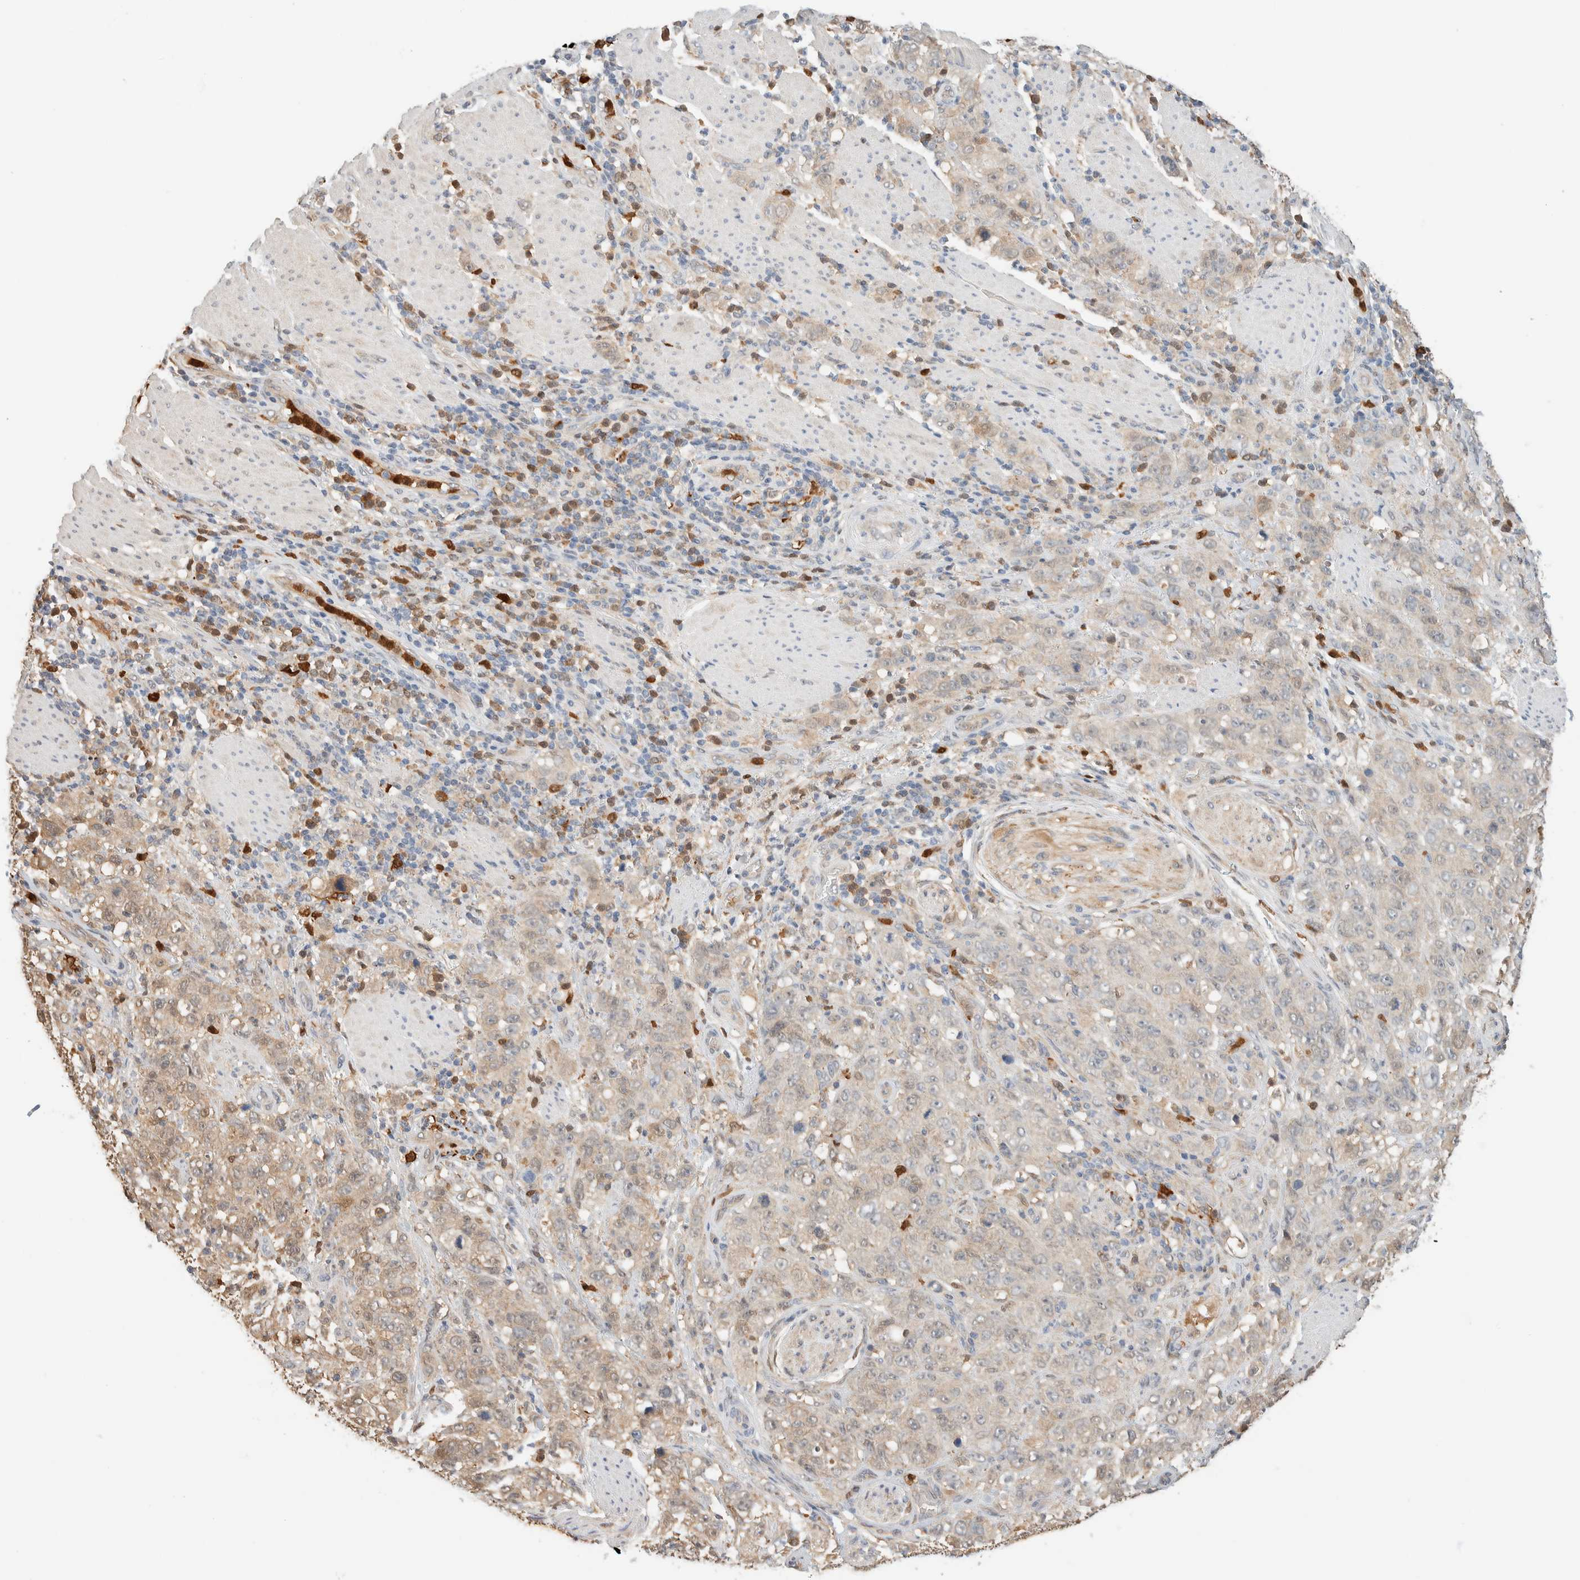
{"staining": {"intensity": "negative", "quantity": "none", "location": "none"}, "tissue": "stomach cancer", "cell_type": "Tumor cells", "image_type": "cancer", "snomed": [{"axis": "morphology", "description": "Adenocarcinoma, NOS"}, {"axis": "topography", "description": "Stomach"}], "caption": "Tumor cells are negative for brown protein staining in stomach cancer (adenocarcinoma).", "gene": "SETD4", "patient": {"sex": "male", "age": 48}}